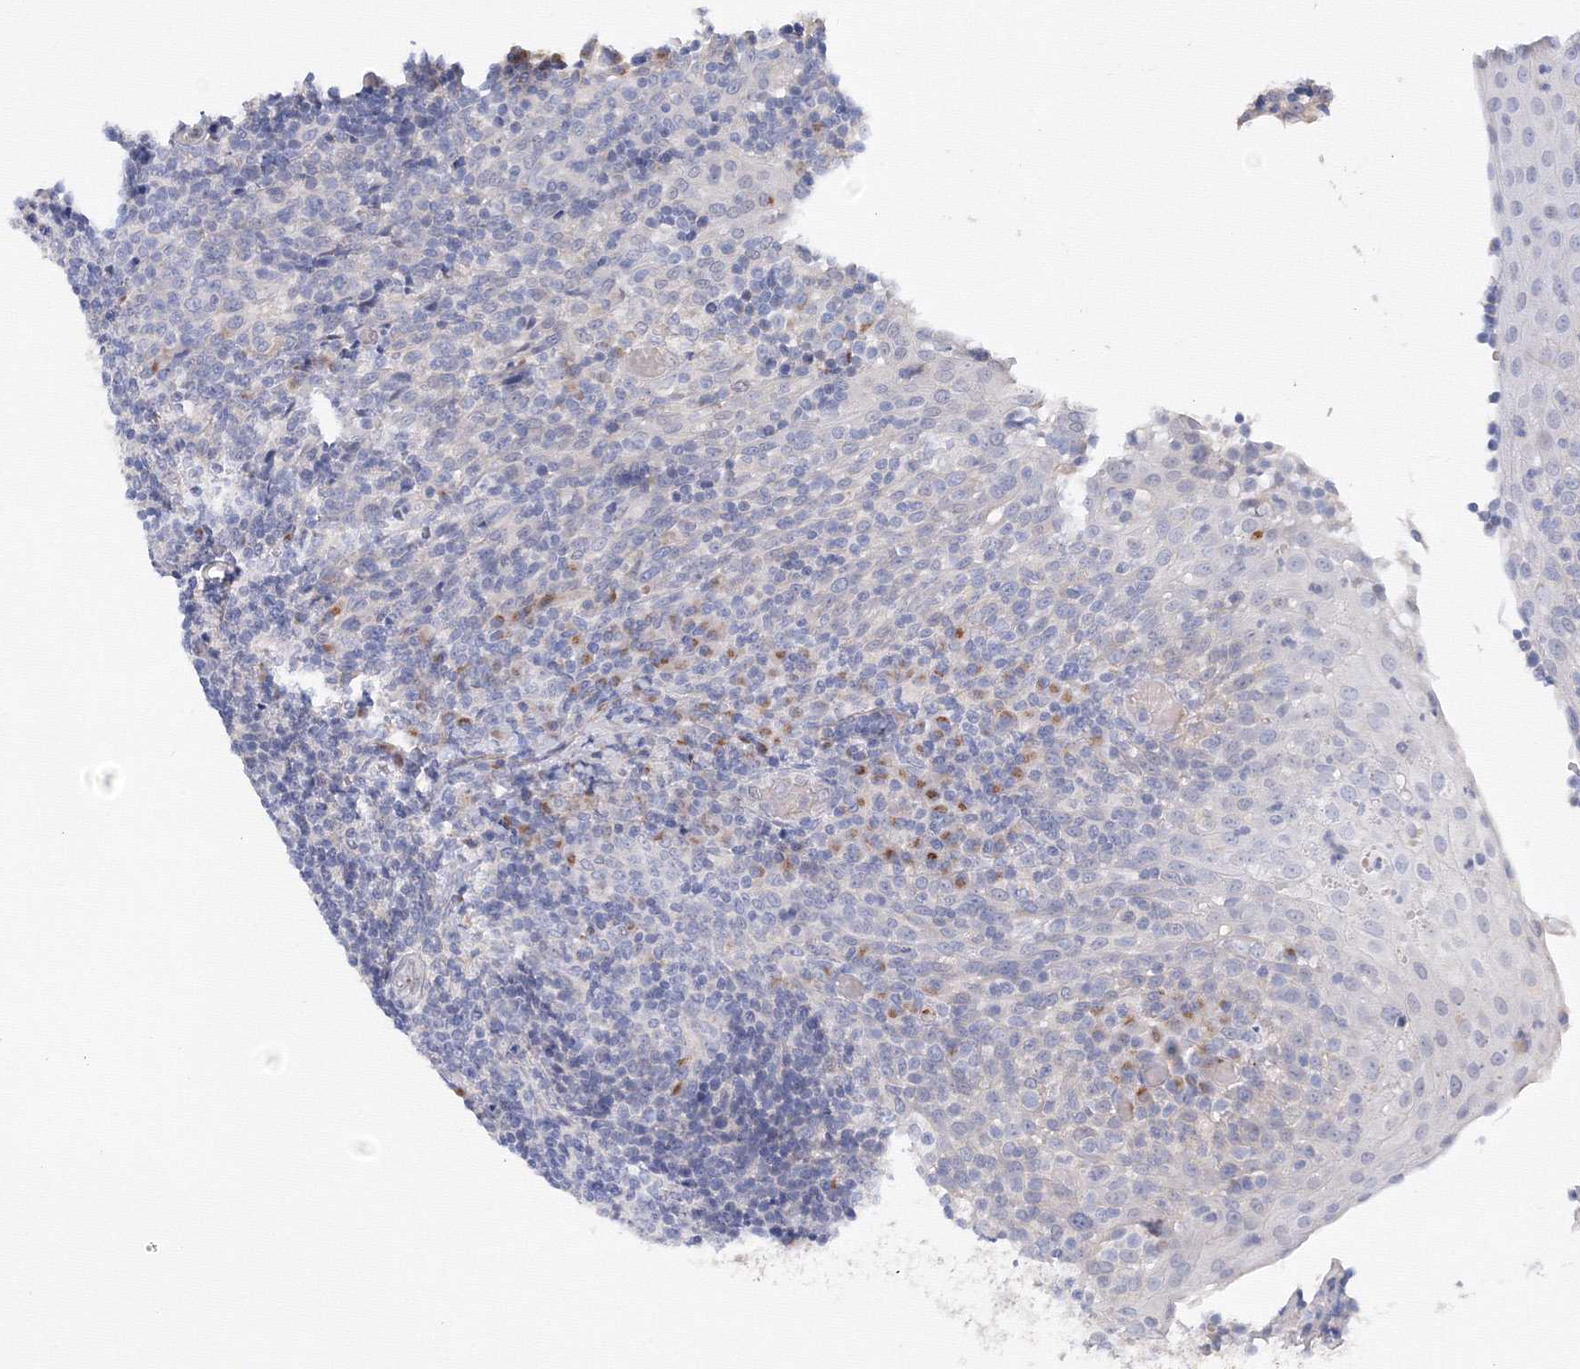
{"staining": {"intensity": "negative", "quantity": "none", "location": "none"}, "tissue": "tonsil", "cell_type": "Germinal center cells", "image_type": "normal", "snomed": [{"axis": "morphology", "description": "Normal tissue, NOS"}, {"axis": "topography", "description": "Tonsil"}], "caption": "Tonsil stained for a protein using IHC exhibits no positivity germinal center cells.", "gene": "TAMM41", "patient": {"sex": "female", "age": 19}}